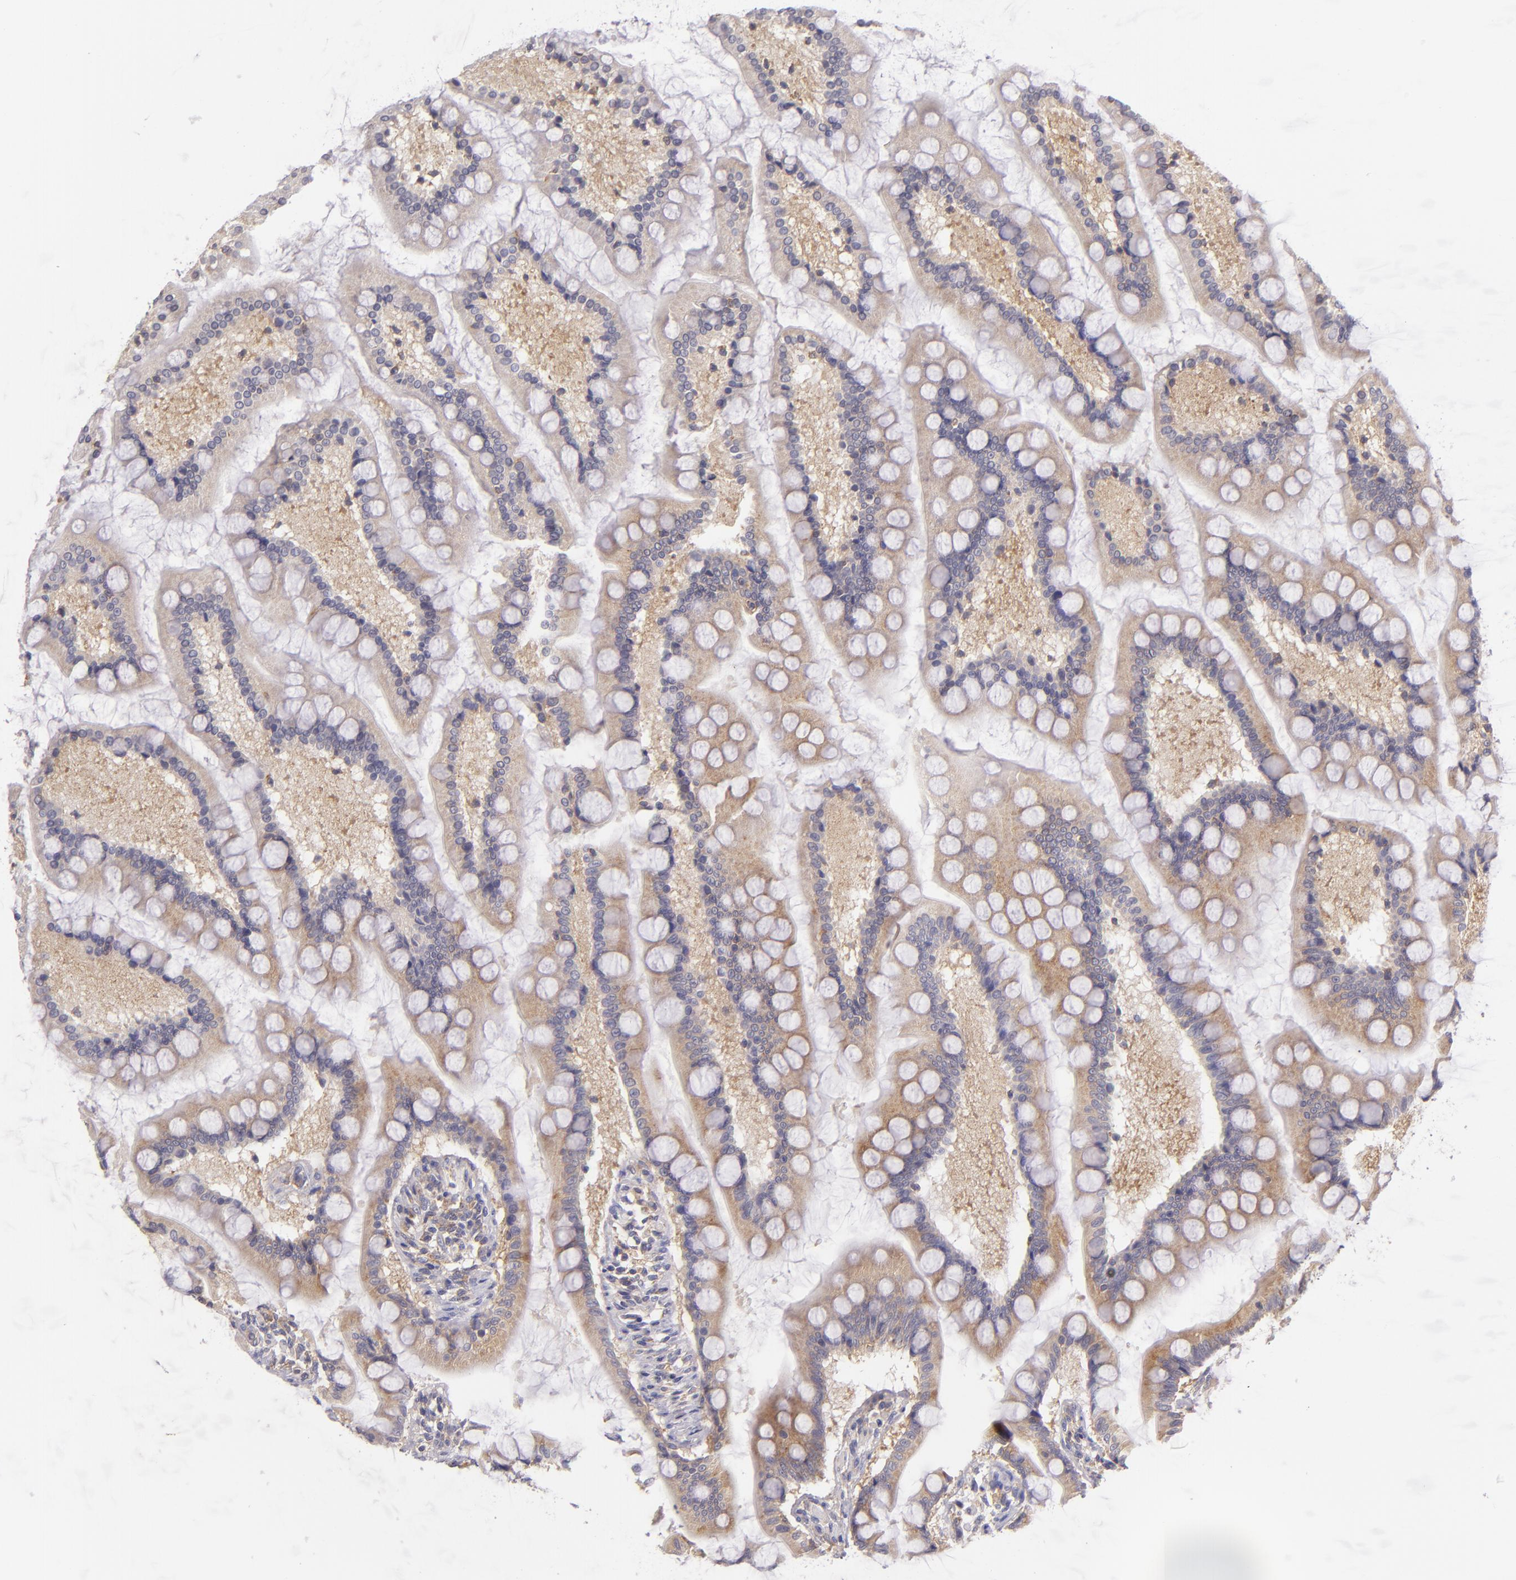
{"staining": {"intensity": "moderate", "quantity": ">75%", "location": "cytoplasmic/membranous"}, "tissue": "small intestine", "cell_type": "Glandular cells", "image_type": "normal", "snomed": [{"axis": "morphology", "description": "Normal tissue, NOS"}, {"axis": "topography", "description": "Small intestine"}], "caption": "Glandular cells reveal moderate cytoplasmic/membranous positivity in approximately >75% of cells in benign small intestine. The staining was performed using DAB (3,3'-diaminobenzidine), with brown indicating positive protein expression. Nuclei are stained blue with hematoxylin.", "gene": "UPF3B", "patient": {"sex": "male", "age": 41}}